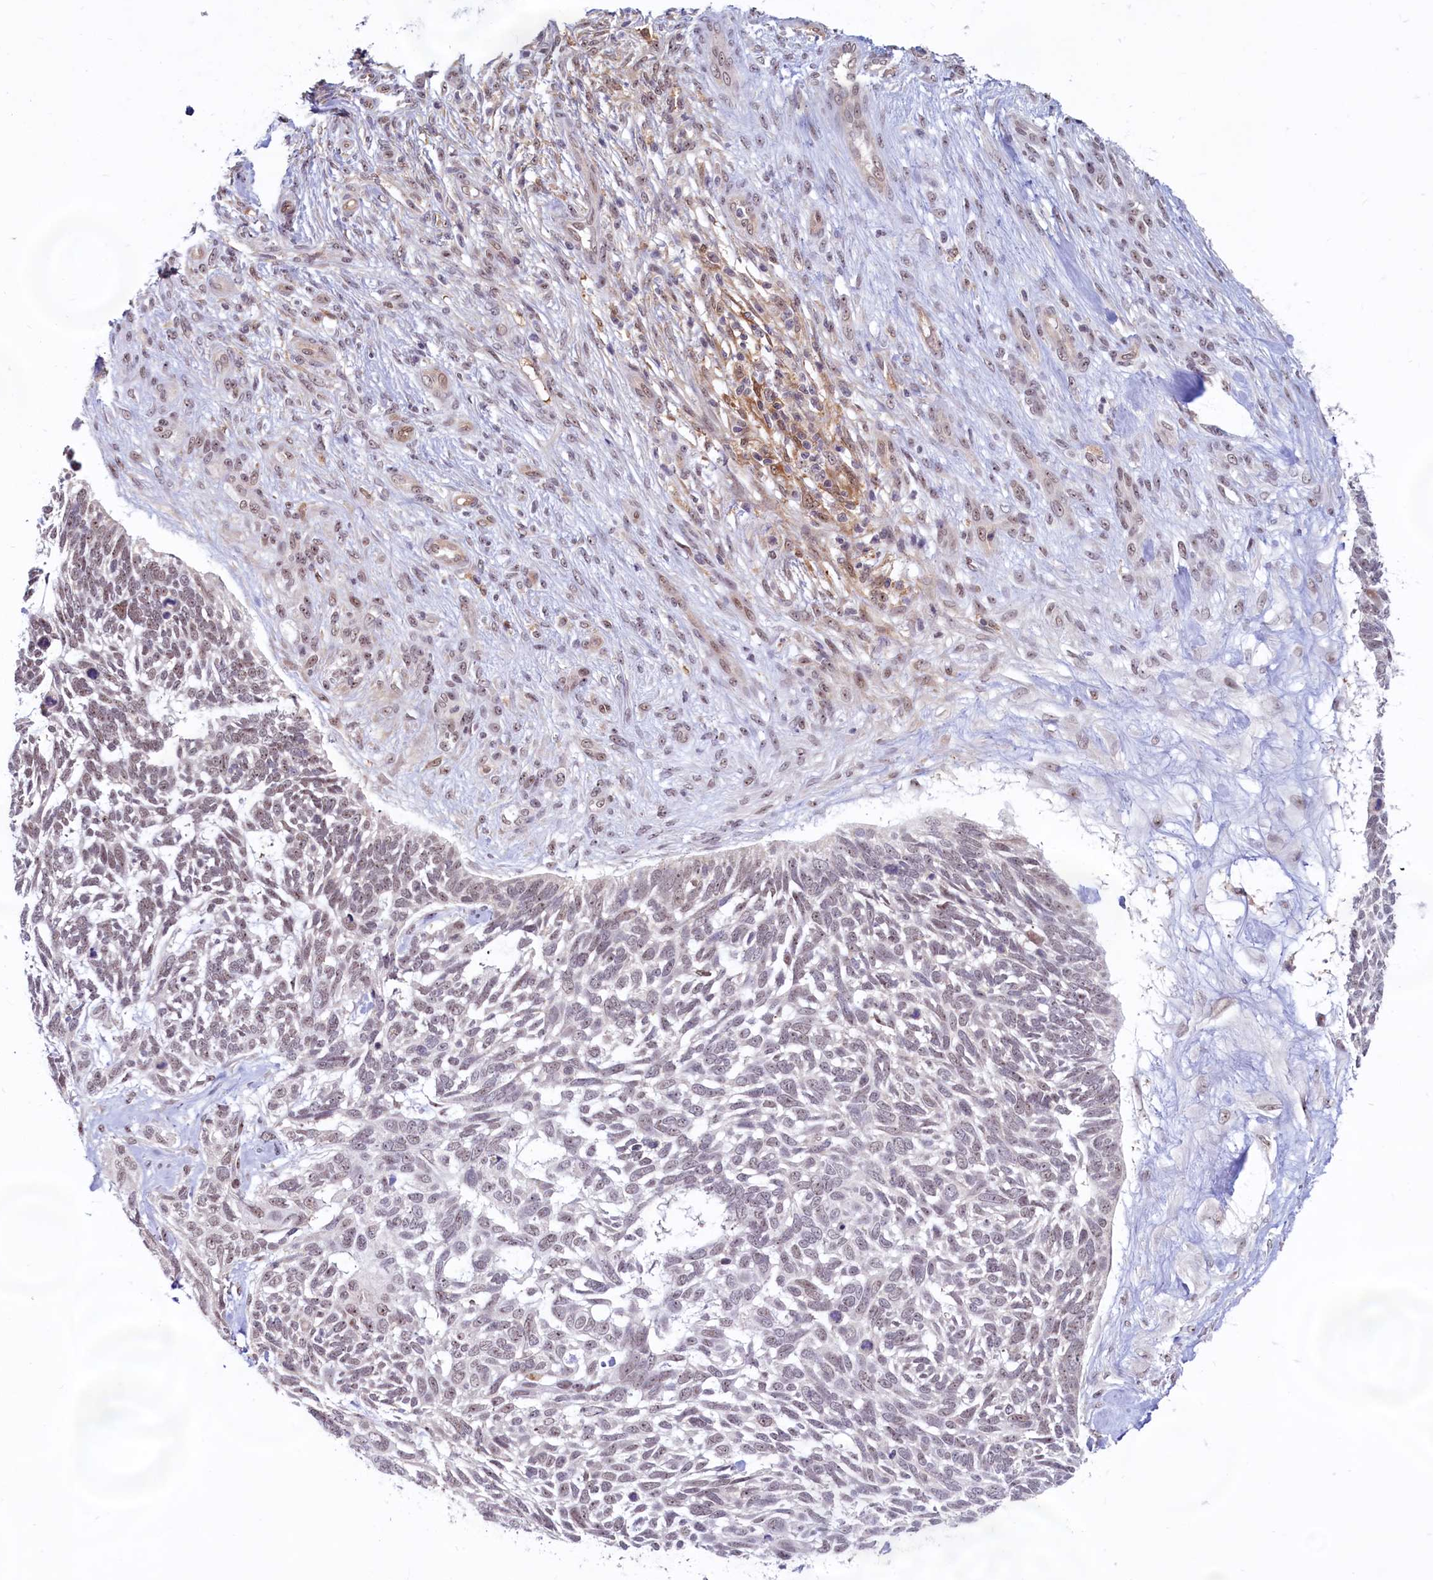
{"staining": {"intensity": "weak", "quantity": "<25%", "location": "nuclear"}, "tissue": "skin cancer", "cell_type": "Tumor cells", "image_type": "cancer", "snomed": [{"axis": "morphology", "description": "Basal cell carcinoma"}, {"axis": "topography", "description": "Skin"}], "caption": "Human skin cancer (basal cell carcinoma) stained for a protein using immunohistochemistry (IHC) displays no staining in tumor cells.", "gene": "C1D", "patient": {"sex": "male", "age": 88}}